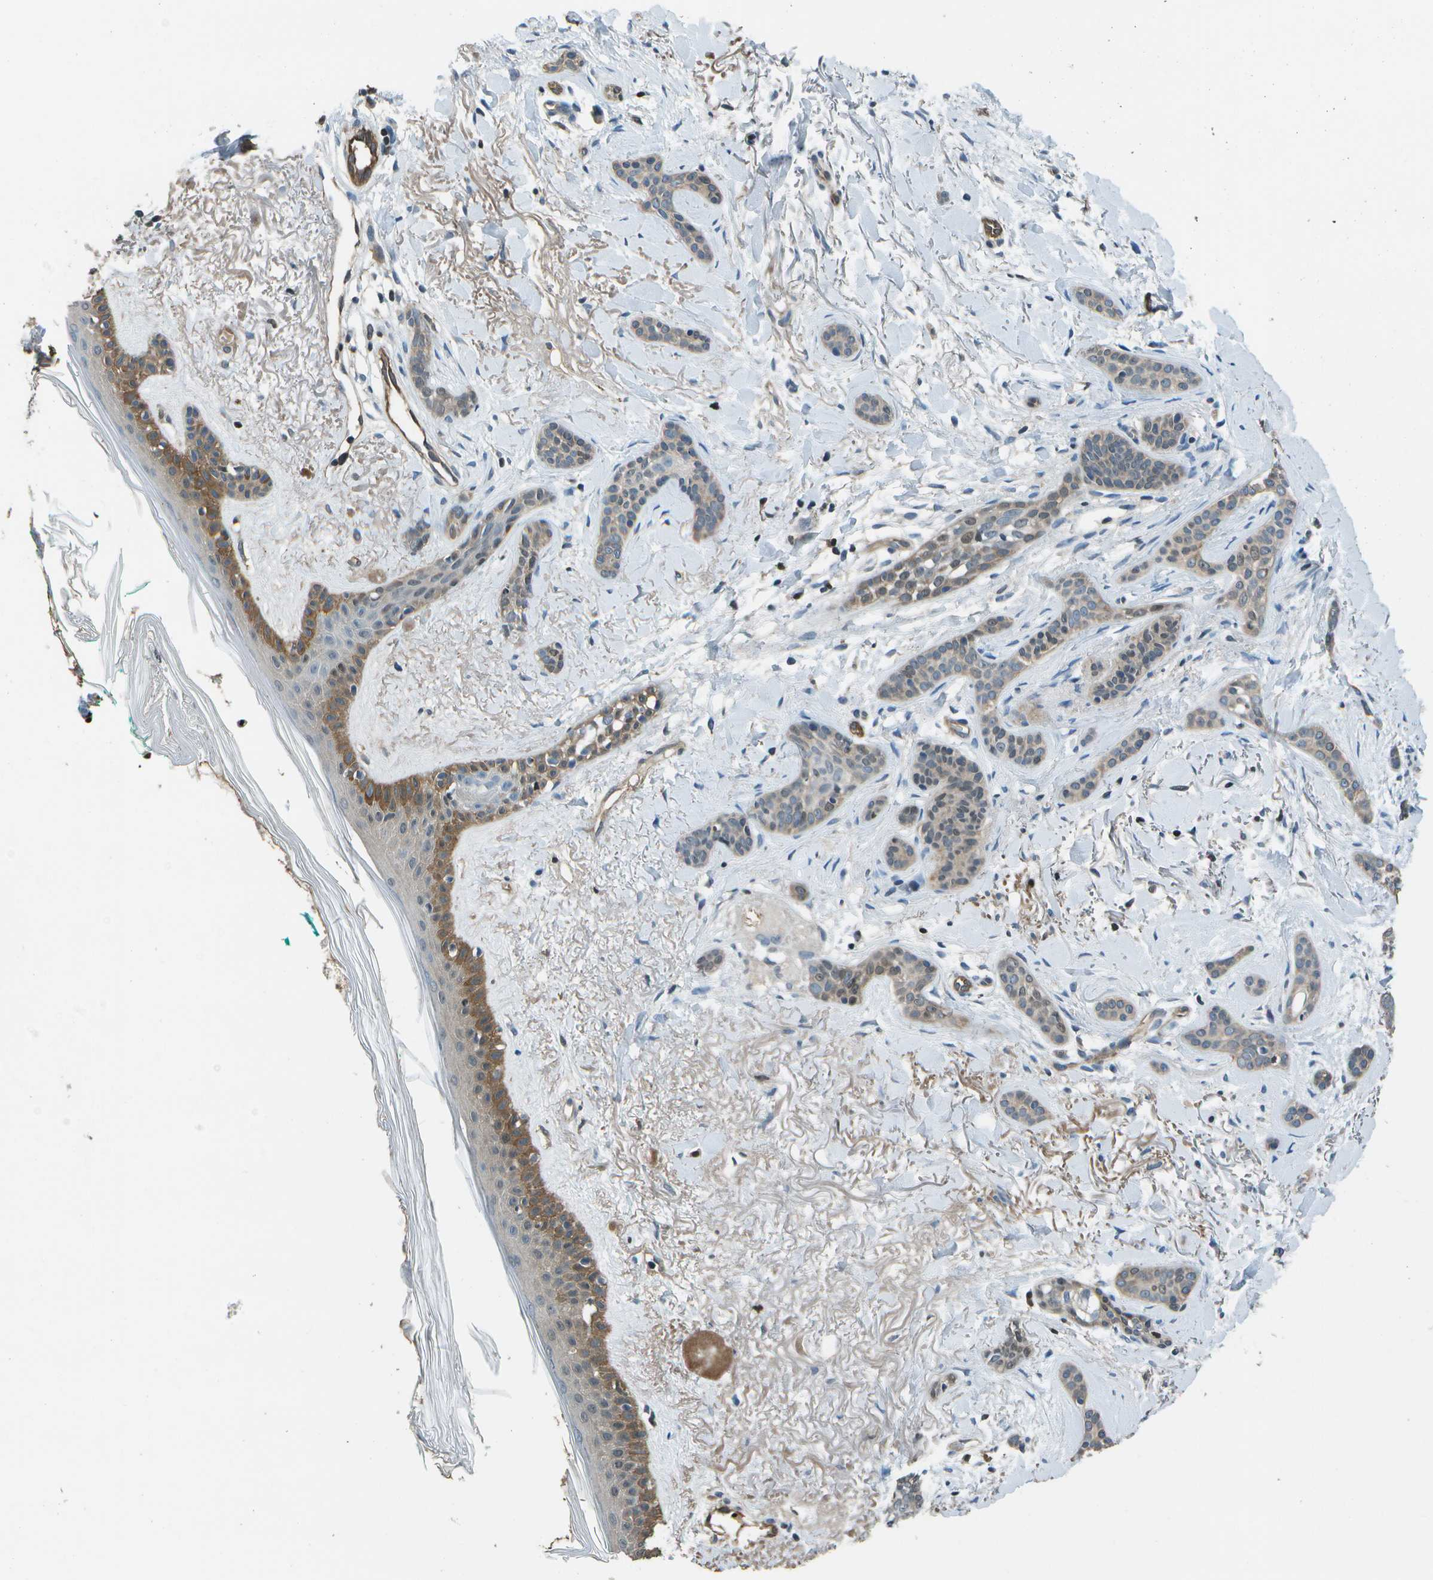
{"staining": {"intensity": "weak", "quantity": "<25%", "location": "cytoplasmic/membranous"}, "tissue": "skin cancer", "cell_type": "Tumor cells", "image_type": "cancer", "snomed": [{"axis": "morphology", "description": "Basal cell carcinoma"}, {"axis": "morphology", "description": "Adnexal tumor, benign"}, {"axis": "topography", "description": "Skin"}], "caption": "Skin cancer (basal cell carcinoma) was stained to show a protein in brown. There is no significant positivity in tumor cells. (Stains: DAB (3,3'-diaminobenzidine) immunohistochemistry with hematoxylin counter stain, Microscopy: brightfield microscopy at high magnification).", "gene": "PDLIM1", "patient": {"sex": "female", "age": 42}}